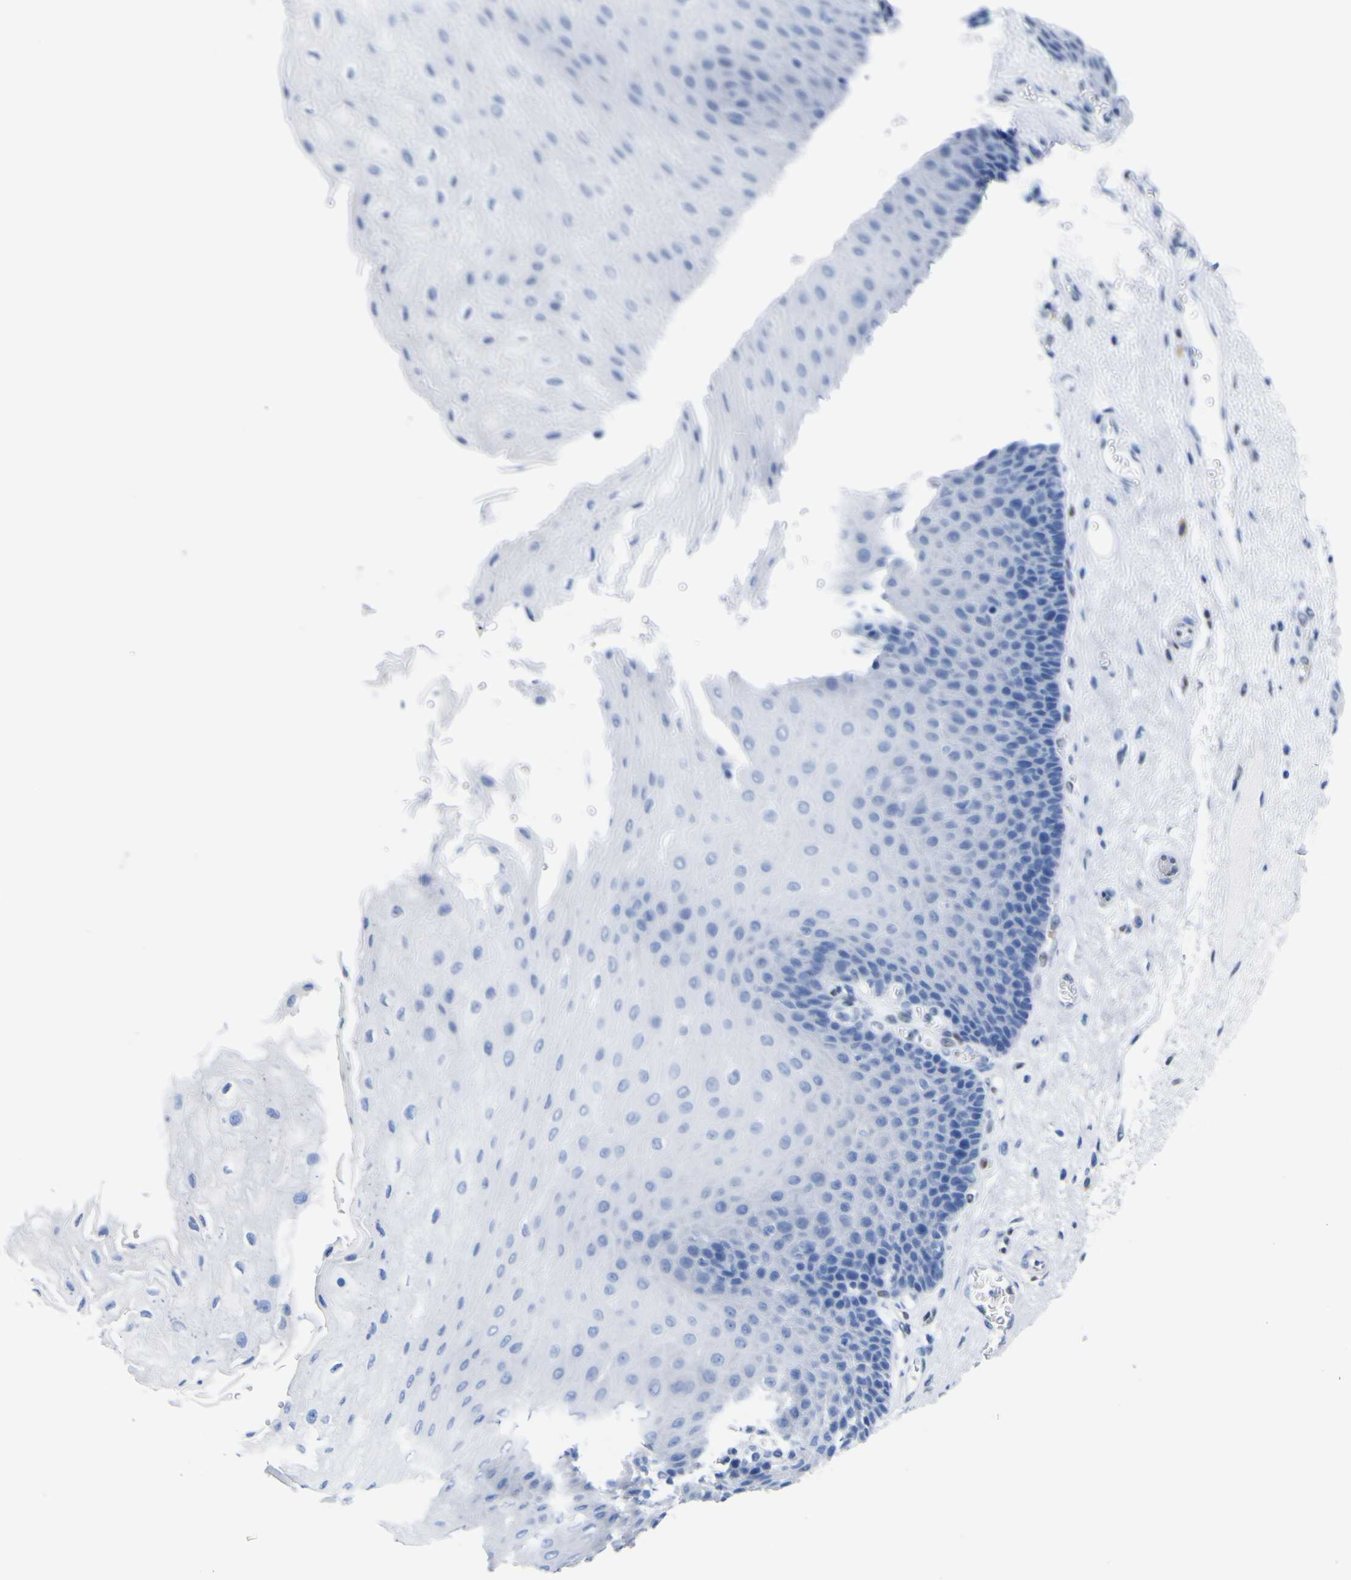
{"staining": {"intensity": "negative", "quantity": "none", "location": "none"}, "tissue": "esophagus", "cell_type": "Squamous epithelial cells", "image_type": "normal", "snomed": [{"axis": "morphology", "description": "Normal tissue, NOS"}, {"axis": "topography", "description": "Esophagus"}], "caption": "This image is of normal esophagus stained with immunohistochemistry (IHC) to label a protein in brown with the nuclei are counter-stained blue. There is no expression in squamous epithelial cells.", "gene": "DACH1", "patient": {"sex": "female", "age": 72}}